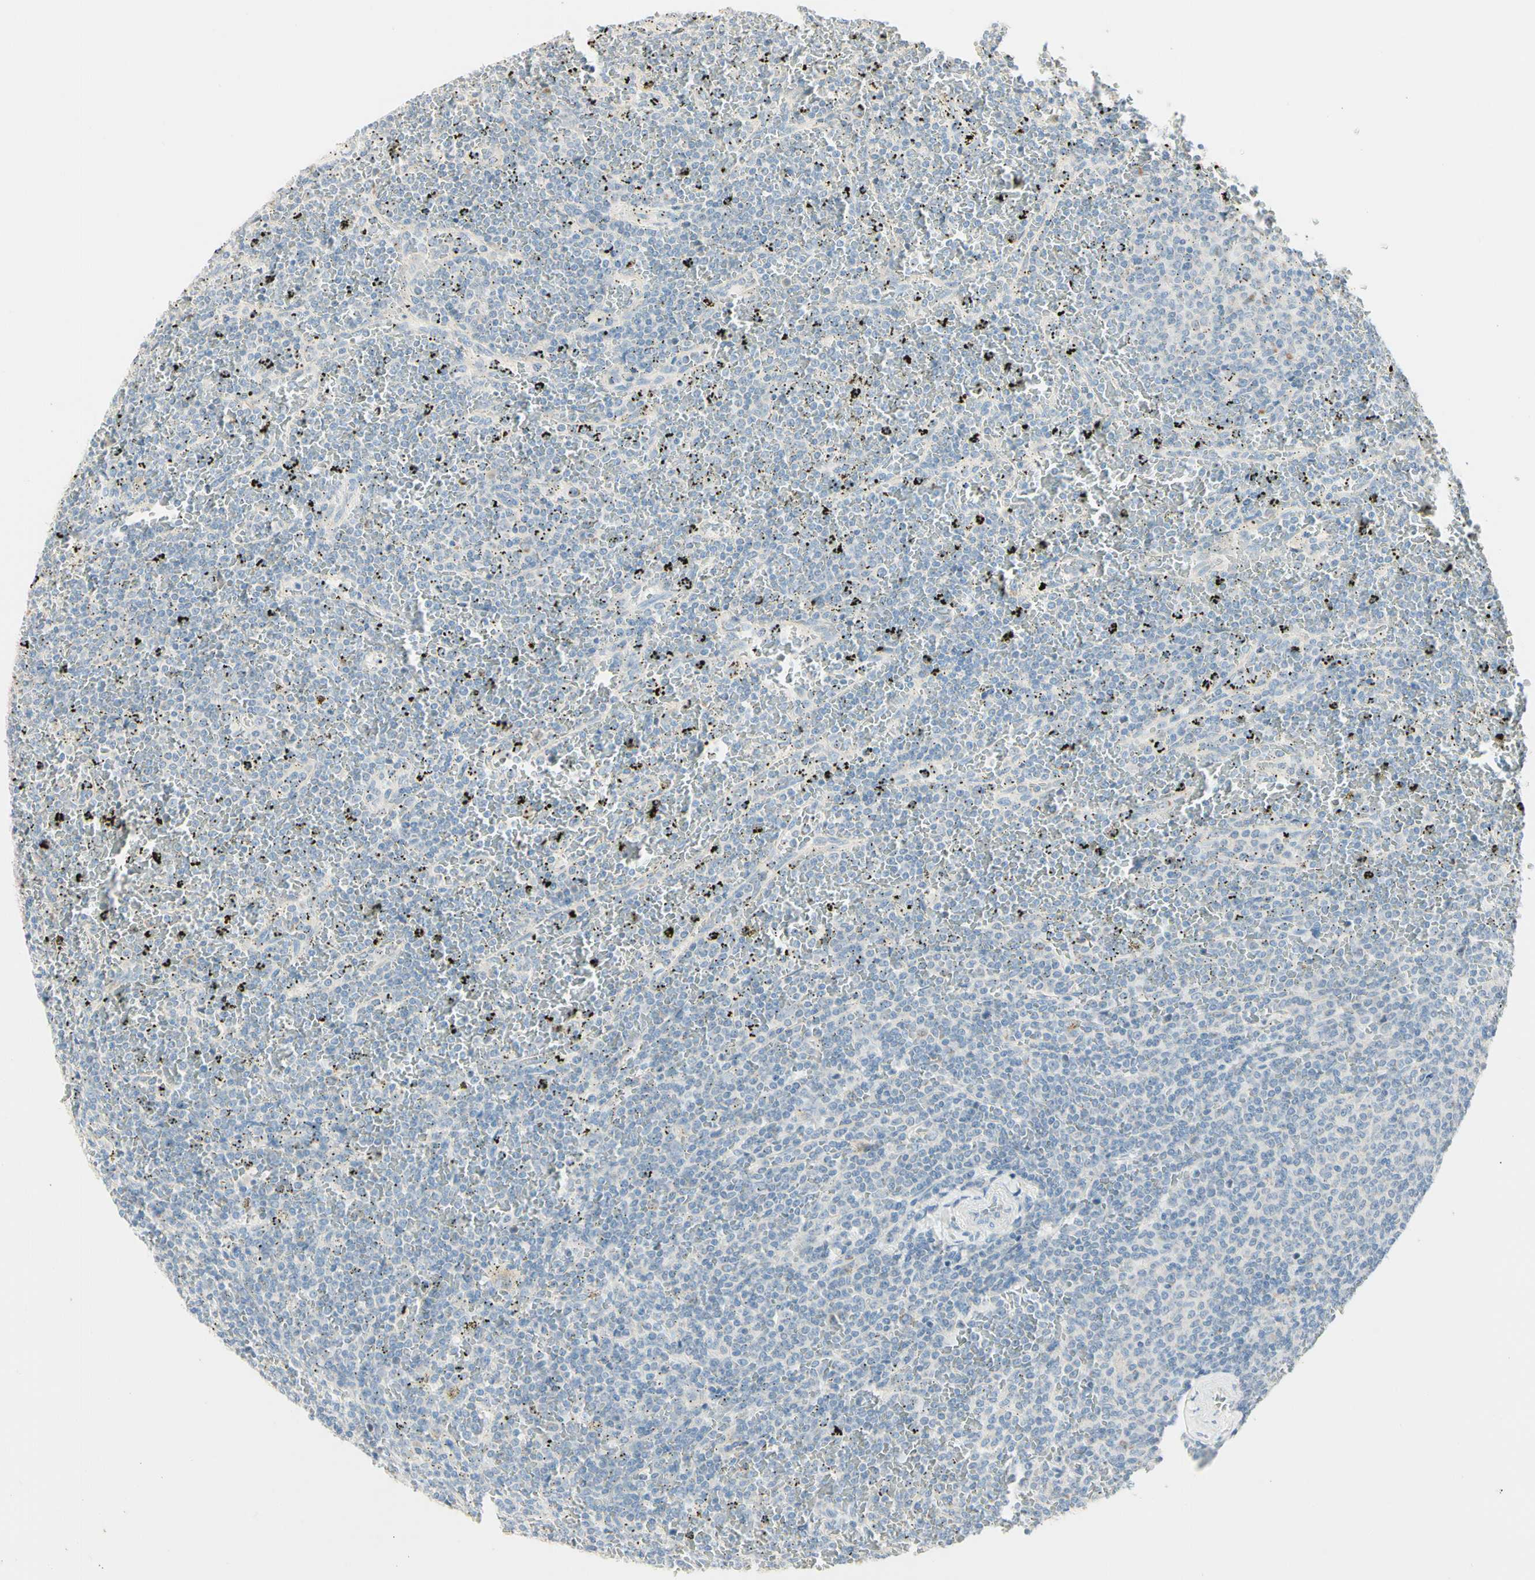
{"staining": {"intensity": "negative", "quantity": "none", "location": "none"}, "tissue": "lymphoma", "cell_type": "Tumor cells", "image_type": "cancer", "snomed": [{"axis": "morphology", "description": "Malignant lymphoma, non-Hodgkin's type, Low grade"}, {"axis": "topography", "description": "Spleen"}], "caption": "Lymphoma stained for a protein using immunohistochemistry (IHC) demonstrates no positivity tumor cells.", "gene": "ALDH18A1", "patient": {"sex": "female", "age": 77}}